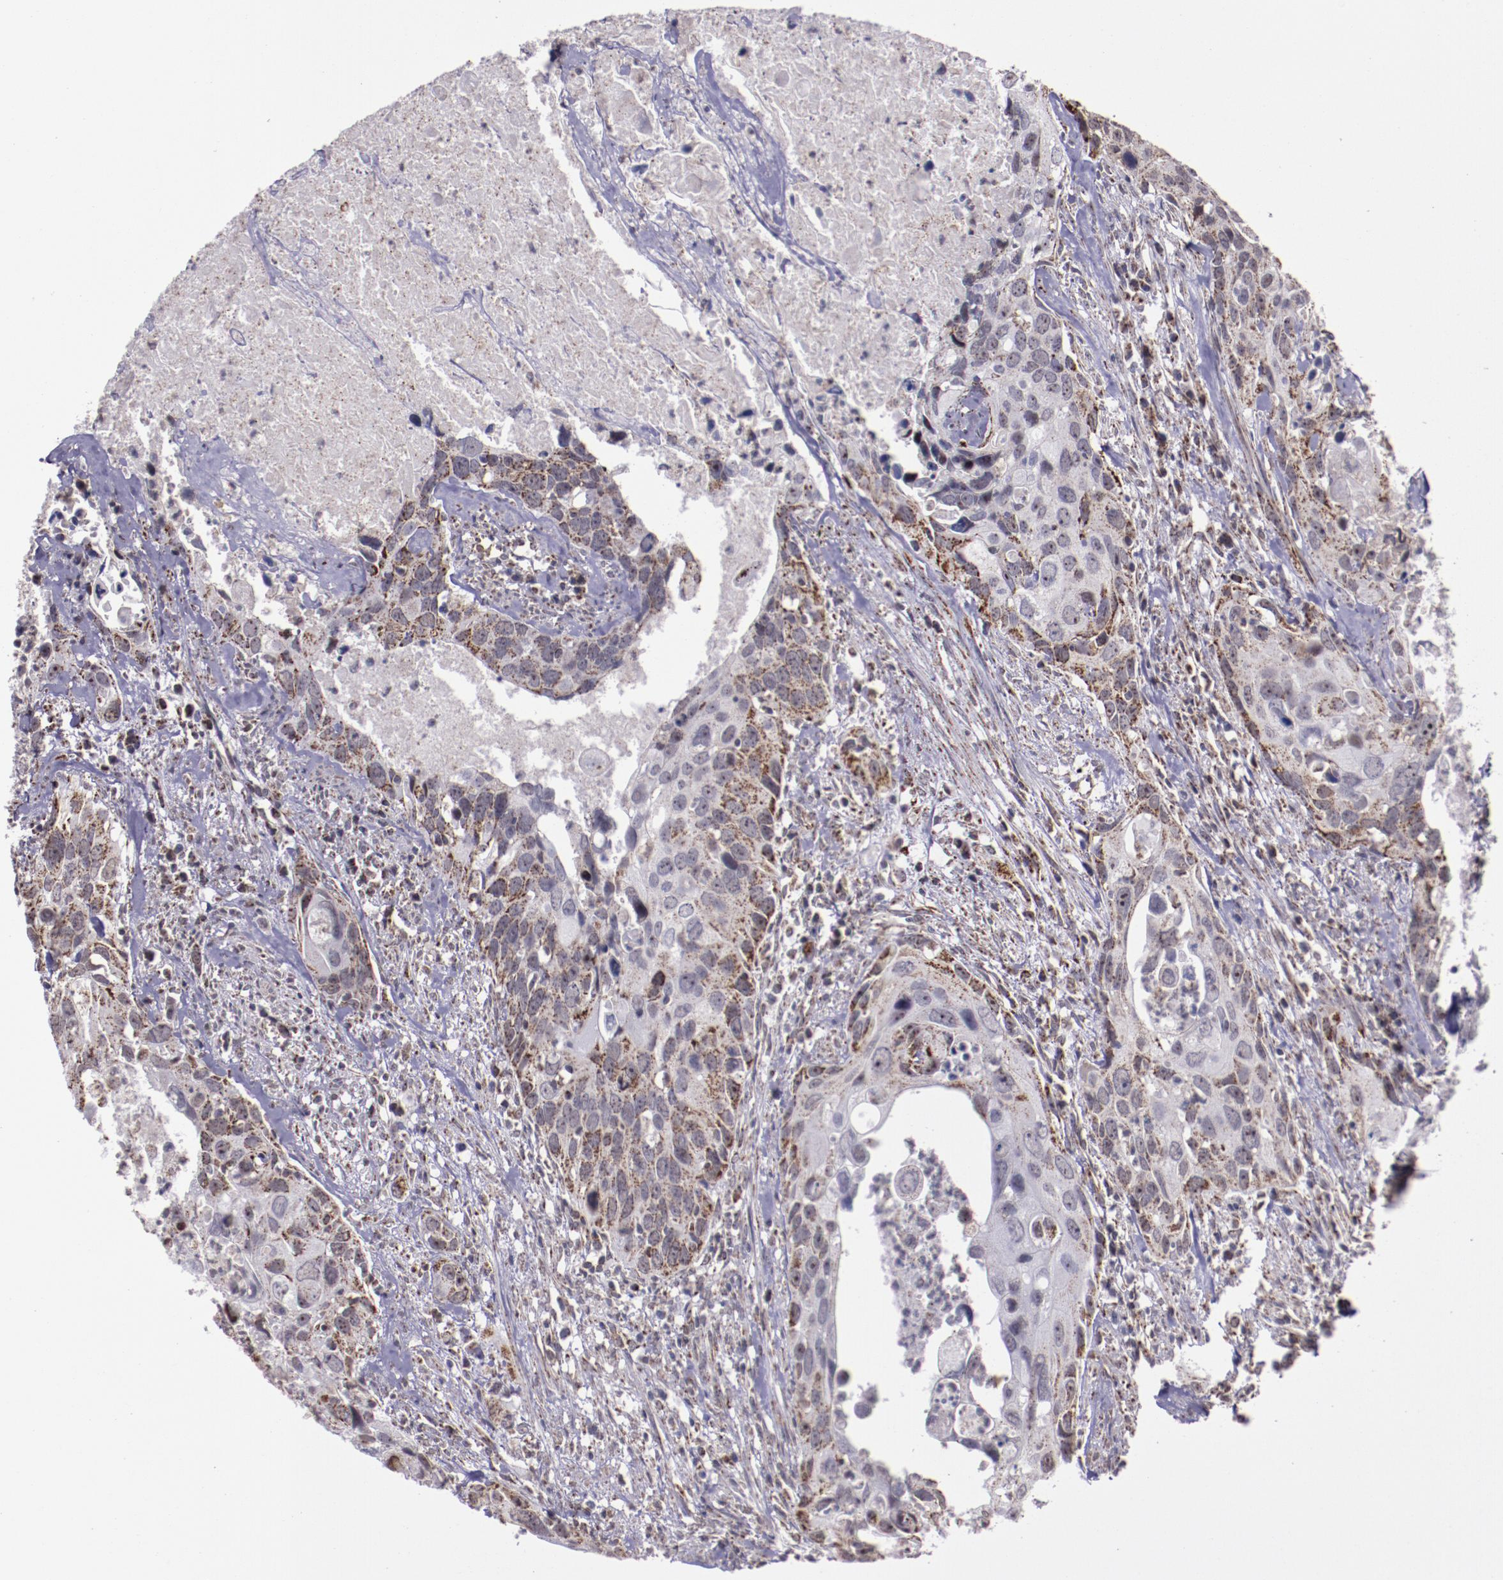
{"staining": {"intensity": "moderate", "quantity": "<25%", "location": "cytoplasmic/membranous"}, "tissue": "urothelial cancer", "cell_type": "Tumor cells", "image_type": "cancer", "snomed": [{"axis": "morphology", "description": "Urothelial carcinoma, High grade"}, {"axis": "topography", "description": "Urinary bladder"}], "caption": "DAB (3,3'-diaminobenzidine) immunohistochemical staining of human high-grade urothelial carcinoma shows moderate cytoplasmic/membranous protein expression in about <25% of tumor cells.", "gene": "LONP1", "patient": {"sex": "male", "age": 71}}